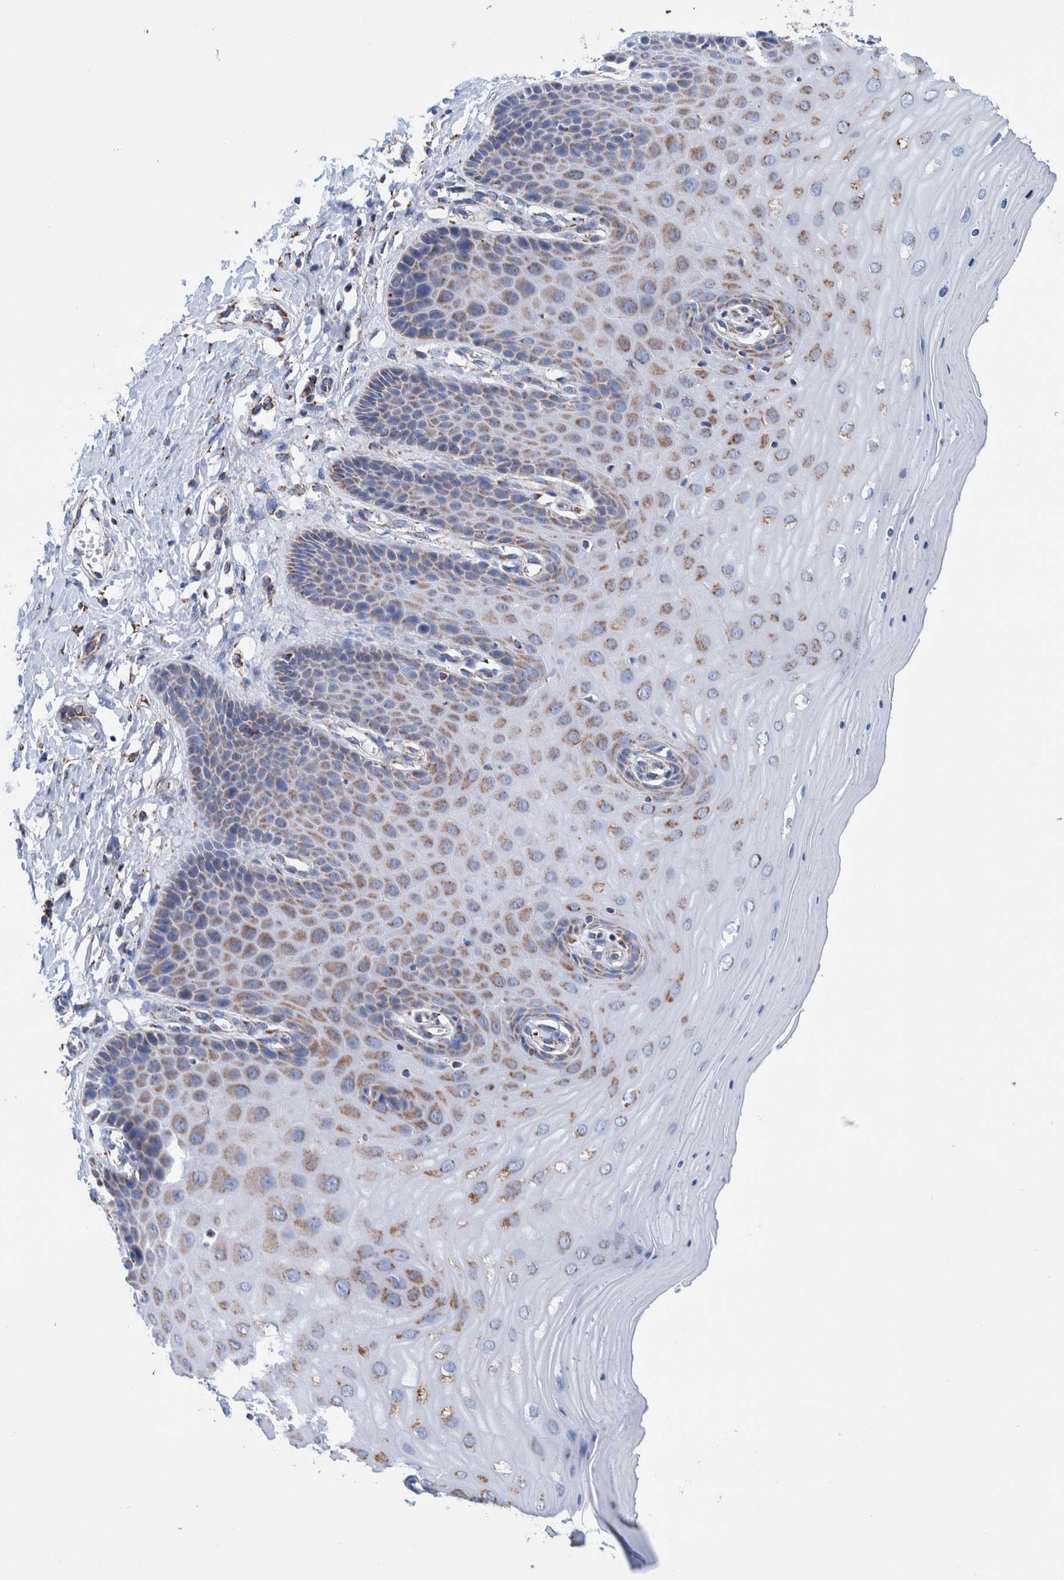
{"staining": {"intensity": "moderate", "quantity": ">75%", "location": "cytoplasmic/membranous"}, "tissue": "cervix", "cell_type": "Glandular cells", "image_type": "normal", "snomed": [{"axis": "morphology", "description": "Normal tissue, NOS"}, {"axis": "topography", "description": "Cervix"}], "caption": "This is a micrograph of immunohistochemistry (IHC) staining of benign cervix, which shows moderate expression in the cytoplasmic/membranous of glandular cells.", "gene": "DECR1", "patient": {"sex": "female", "age": 55}}